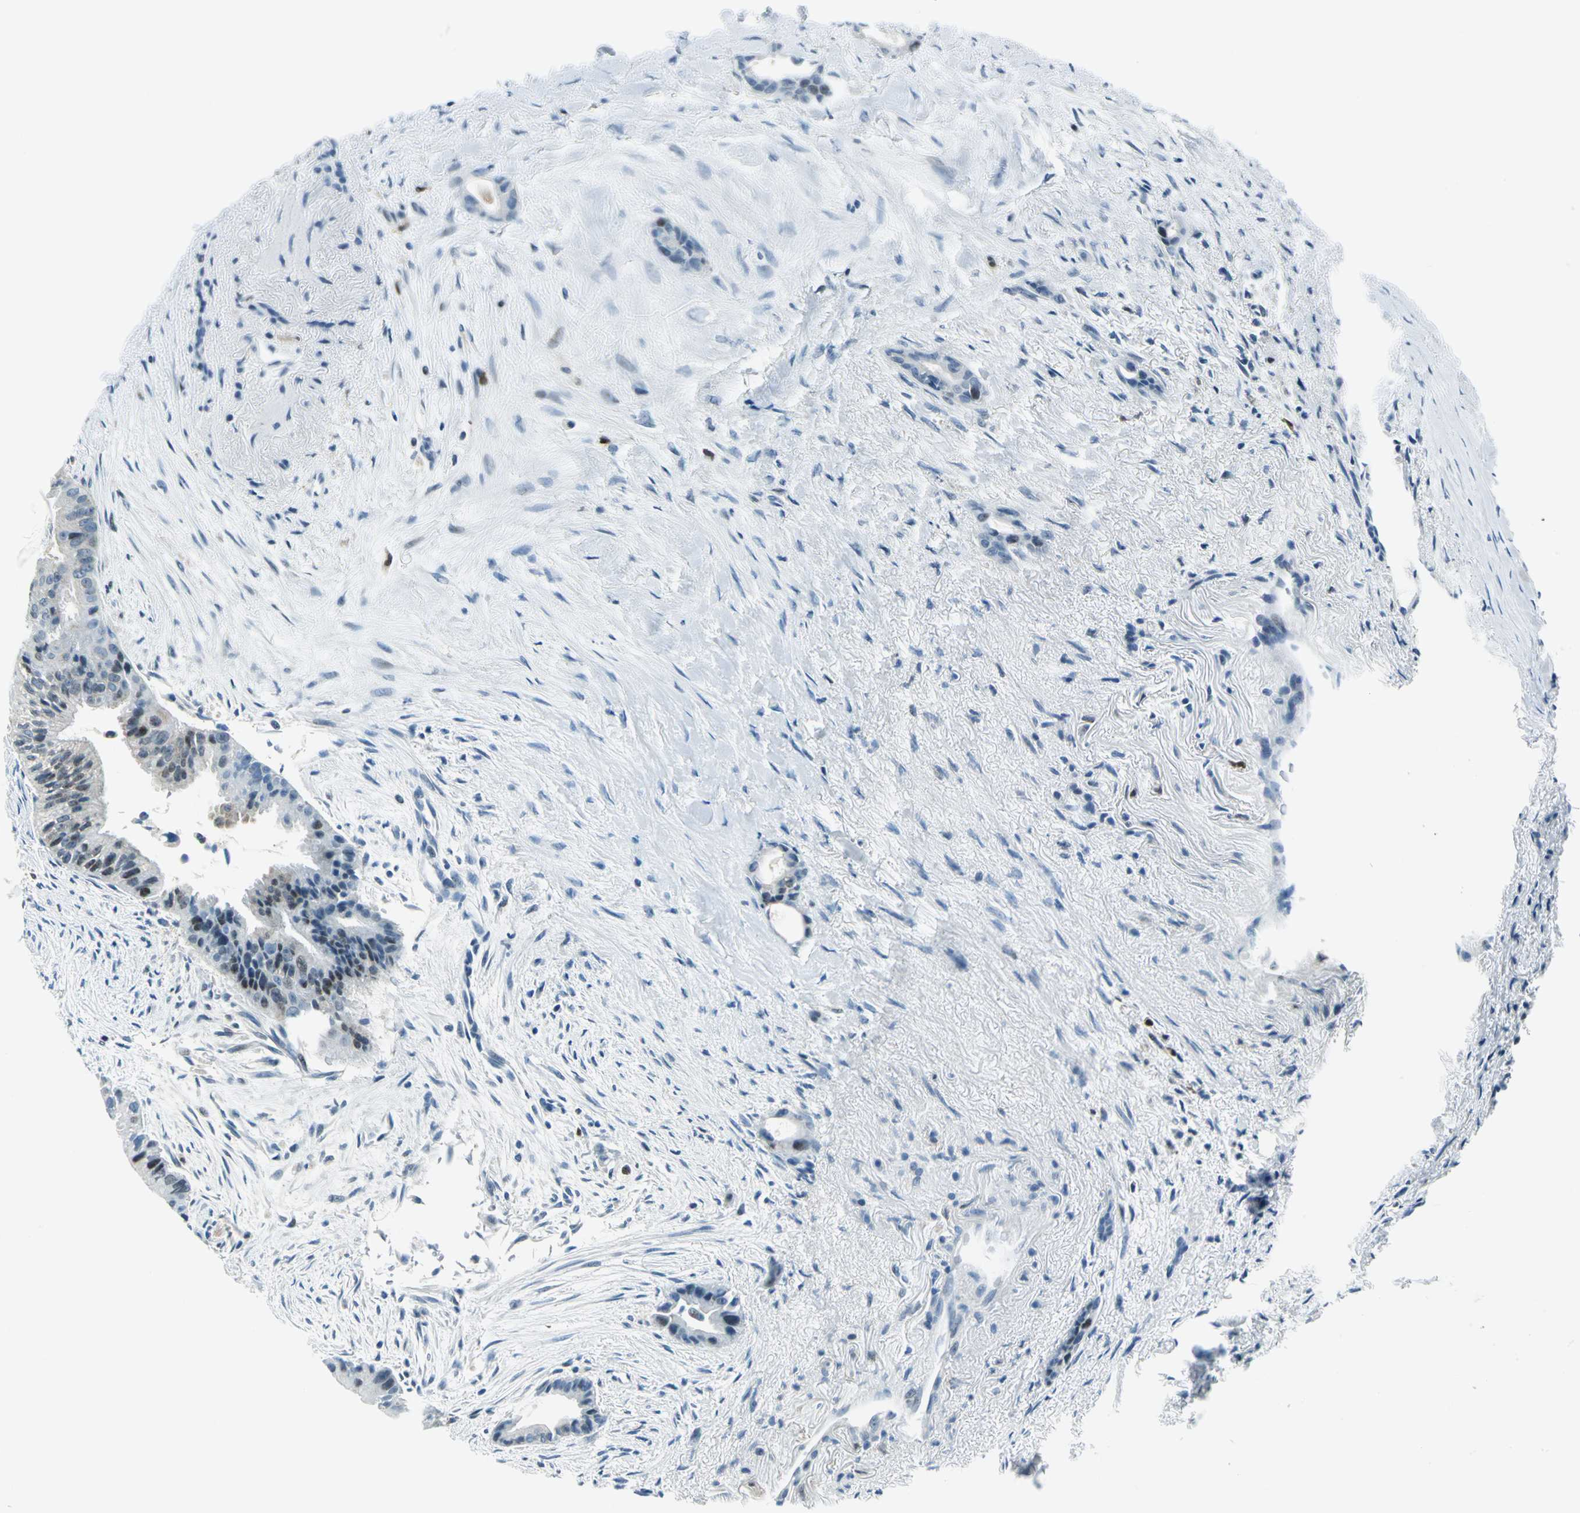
{"staining": {"intensity": "weak", "quantity": "25%-75%", "location": "cytoplasmic/membranous,nuclear"}, "tissue": "liver cancer", "cell_type": "Tumor cells", "image_type": "cancer", "snomed": [{"axis": "morphology", "description": "Cholangiocarcinoma"}, {"axis": "topography", "description": "Liver"}], "caption": "Immunohistochemistry (DAB (3,3'-diaminobenzidine)) staining of cholangiocarcinoma (liver) displays weak cytoplasmic/membranous and nuclear protein expression in approximately 25%-75% of tumor cells.", "gene": "AKR1A1", "patient": {"sex": "female", "age": 55}}